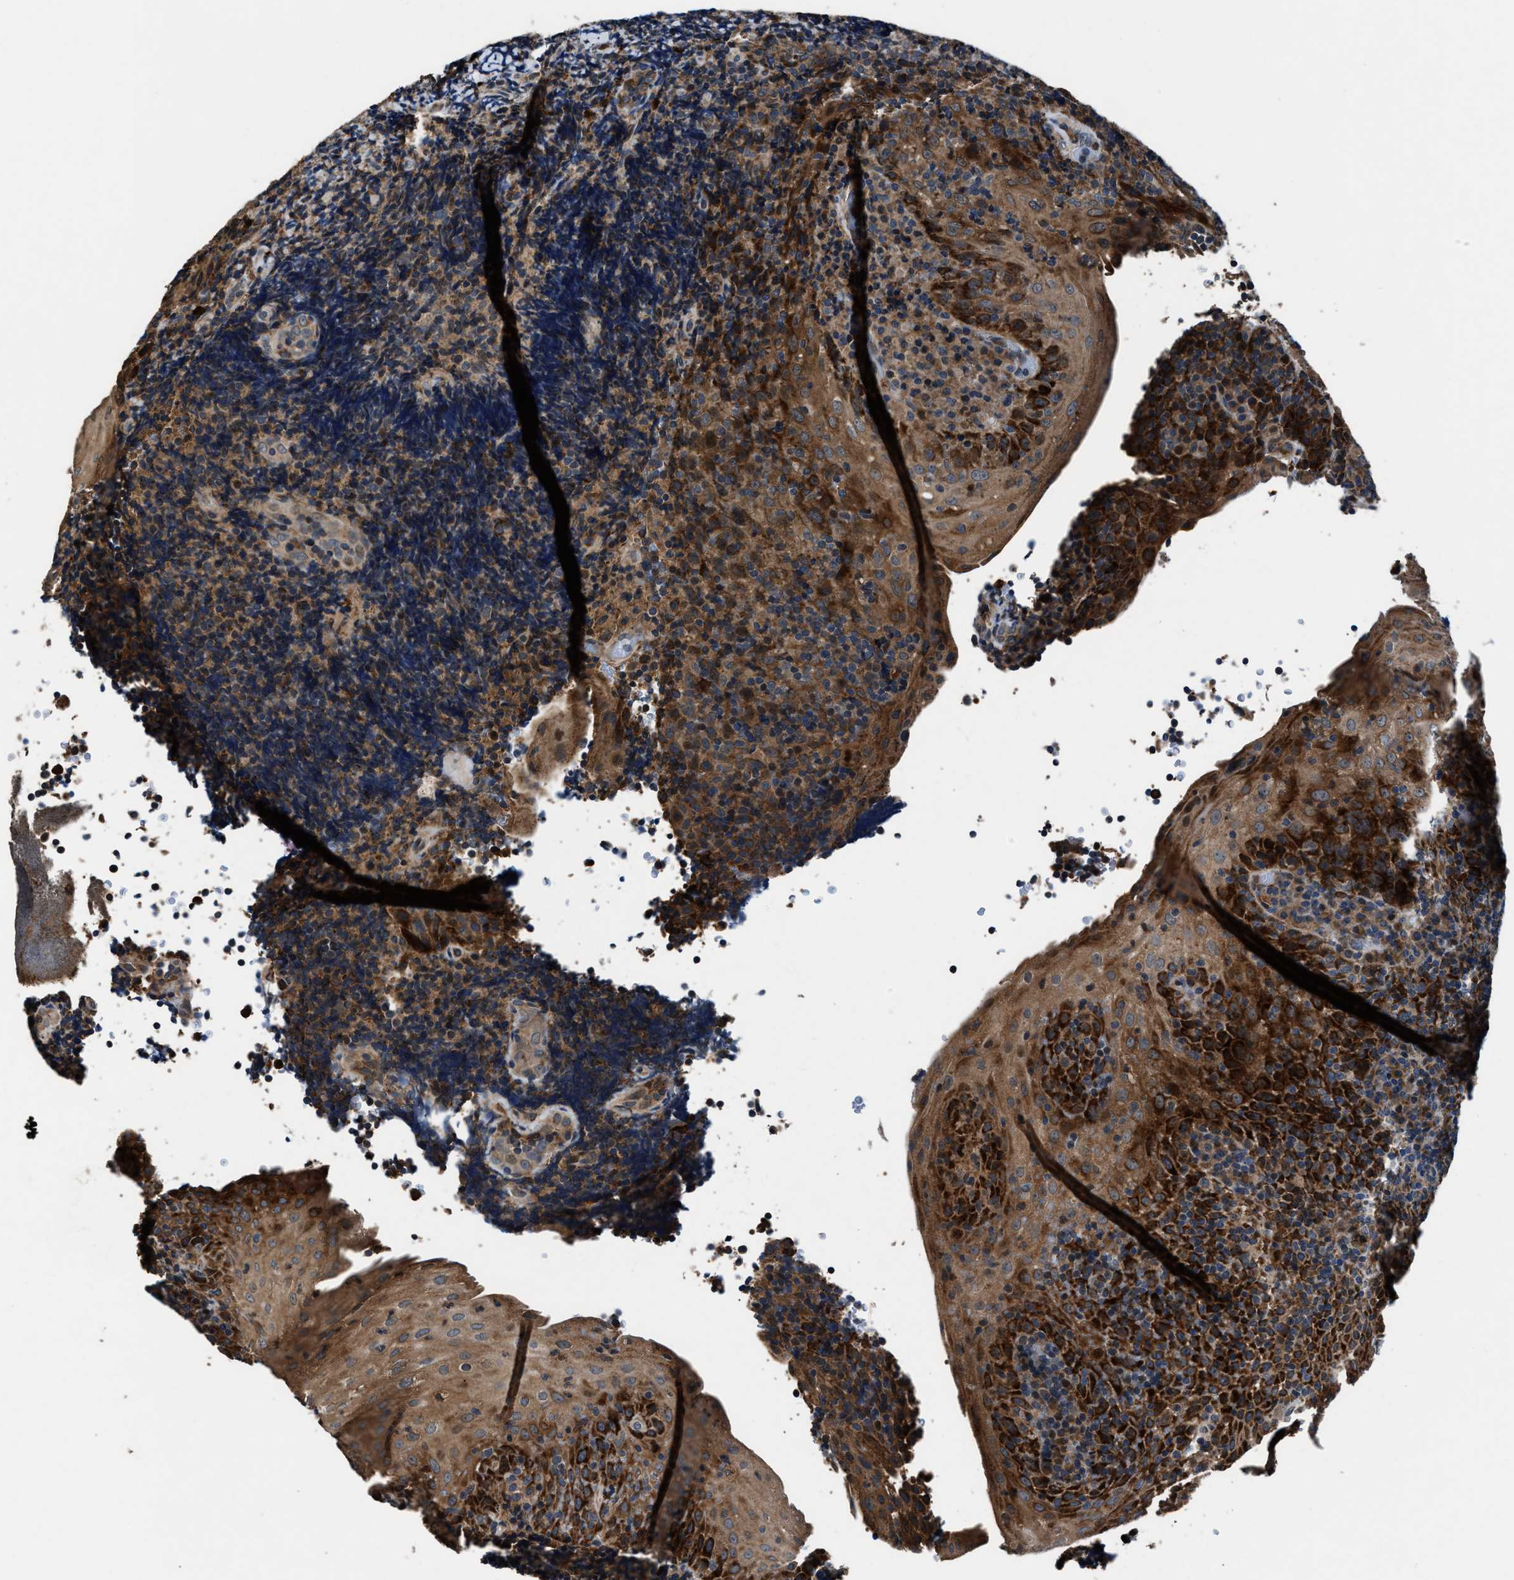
{"staining": {"intensity": "weak", "quantity": ">75%", "location": "cytoplasmic/membranous"}, "tissue": "tonsil", "cell_type": "Germinal center cells", "image_type": "normal", "snomed": [{"axis": "morphology", "description": "Normal tissue, NOS"}, {"axis": "topography", "description": "Tonsil"}], "caption": "High-power microscopy captured an immunohistochemistry (IHC) micrograph of unremarkable tonsil, revealing weak cytoplasmic/membranous expression in about >75% of germinal center cells. The staining is performed using DAB (3,3'-diaminobenzidine) brown chromogen to label protein expression. The nuclei are counter-stained blue using hematoxylin.", "gene": "FAM221A", "patient": {"sex": "male", "age": 37}}